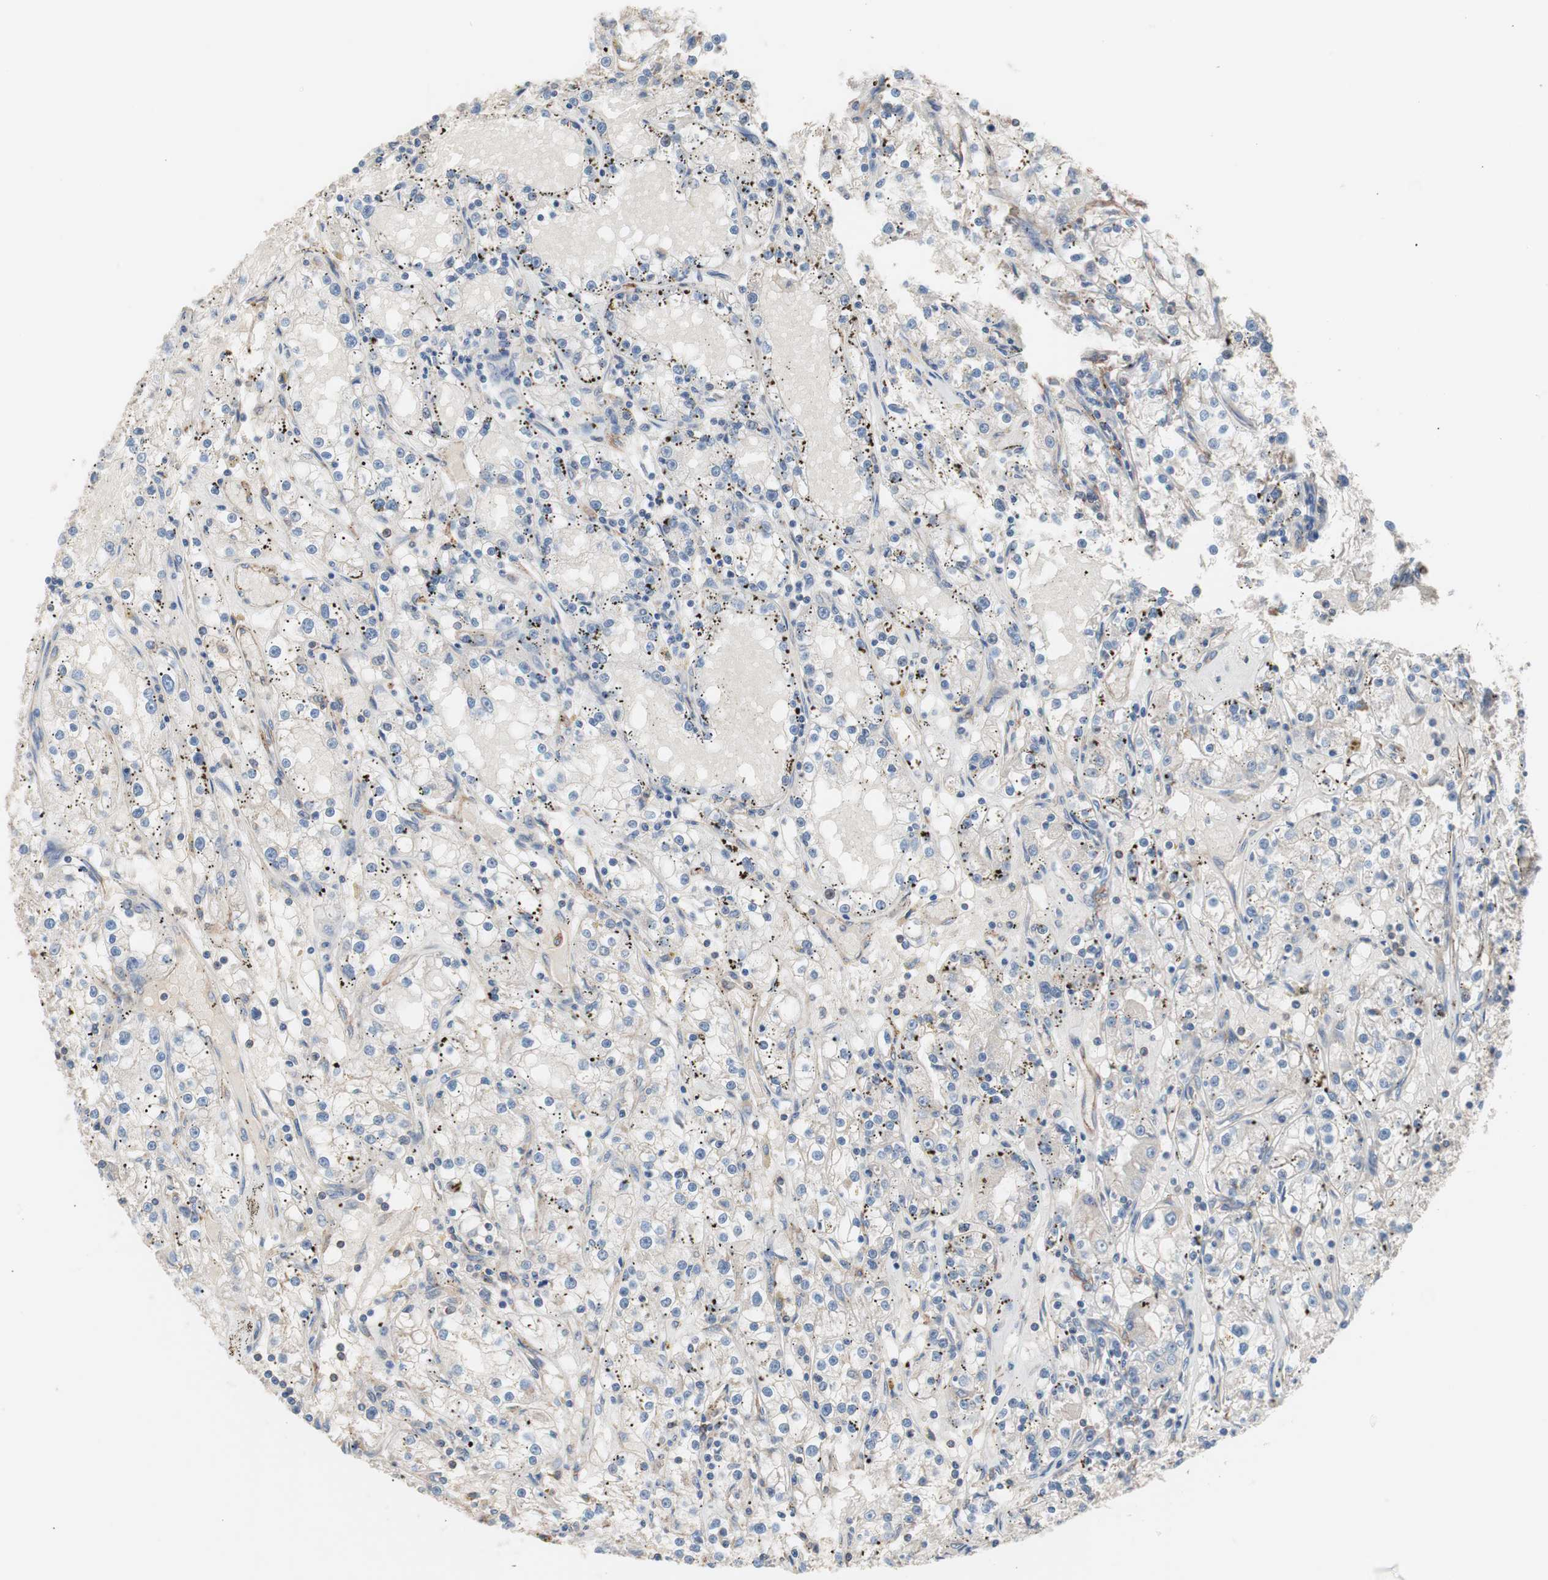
{"staining": {"intensity": "weak", "quantity": "<25%", "location": "cytoplasmic/membranous"}, "tissue": "renal cancer", "cell_type": "Tumor cells", "image_type": "cancer", "snomed": [{"axis": "morphology", "description": "Adenocarcinoma, NOS"}, {"axis": "topography", "description": "Kidney"}], "caption": "An immunohistochemistry image of renal adenocarcinoma is shown. There is no staining in tumor cells of renal adenocarcinoma.", "gene": "GPR160", "patient": {"sex": "male", "age": 56}}